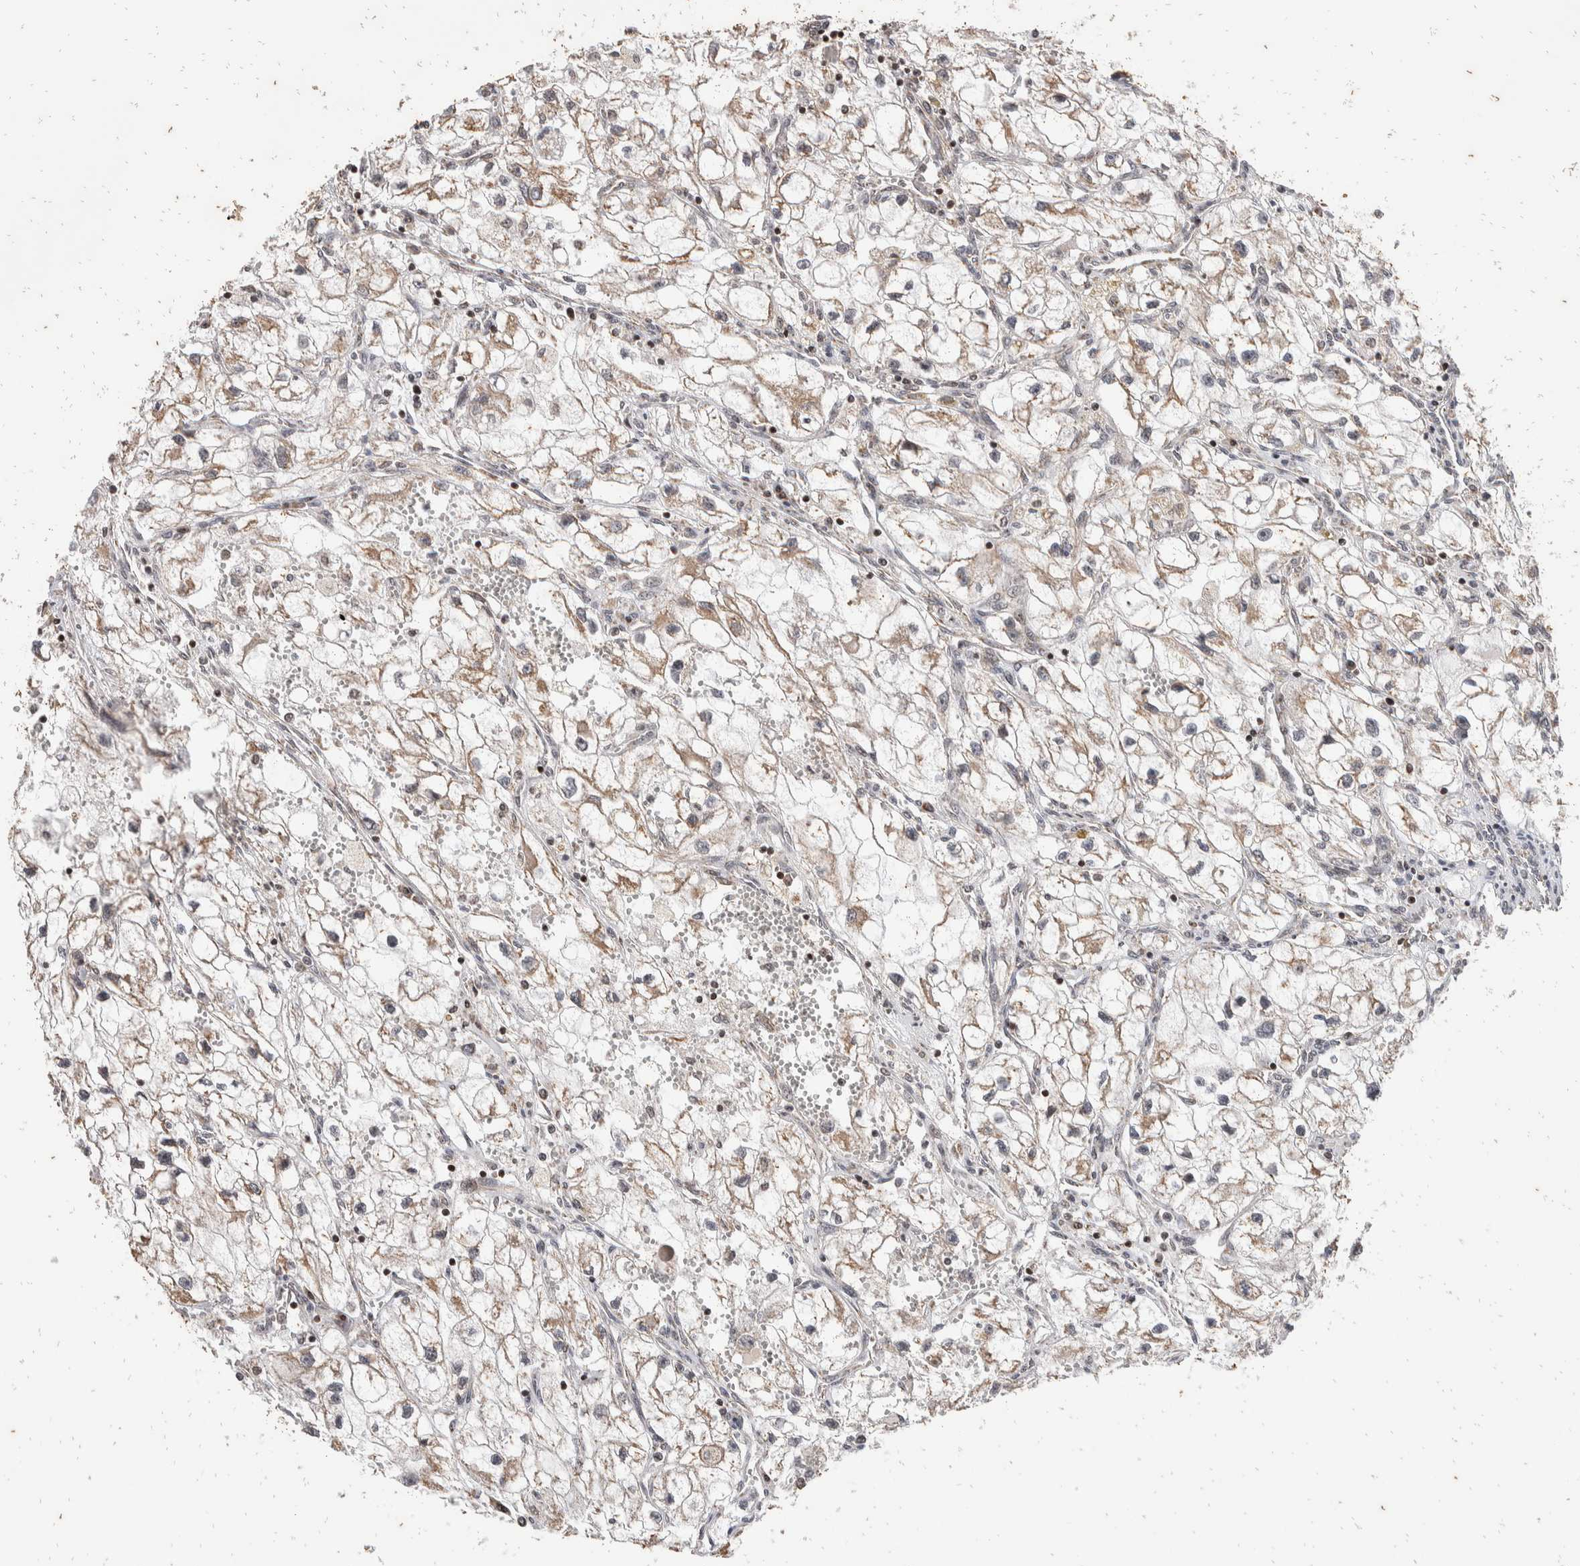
{"staining": {"intensity": "weak", "quantity": ">75%", "location": "cytoplasmic/membranous"}, "tissue": "renal cancer", "cell_type": "Tumor cells", "image_type": "cancer", "snomed": [{"axis": "morphology", "description": "Adenocarcinoma, NOS"}, {"axis": "topography", "description": "Kidney"}], "caption": "High-power microscopy captured an IHC micrograph of renal adenocarcinoma, revealing weak cytoplasmic/membranous expression in approximately >75% of tumor cells.", "gene": "ATXN7L1", "patient": {"sex": "female", "age": 70}}